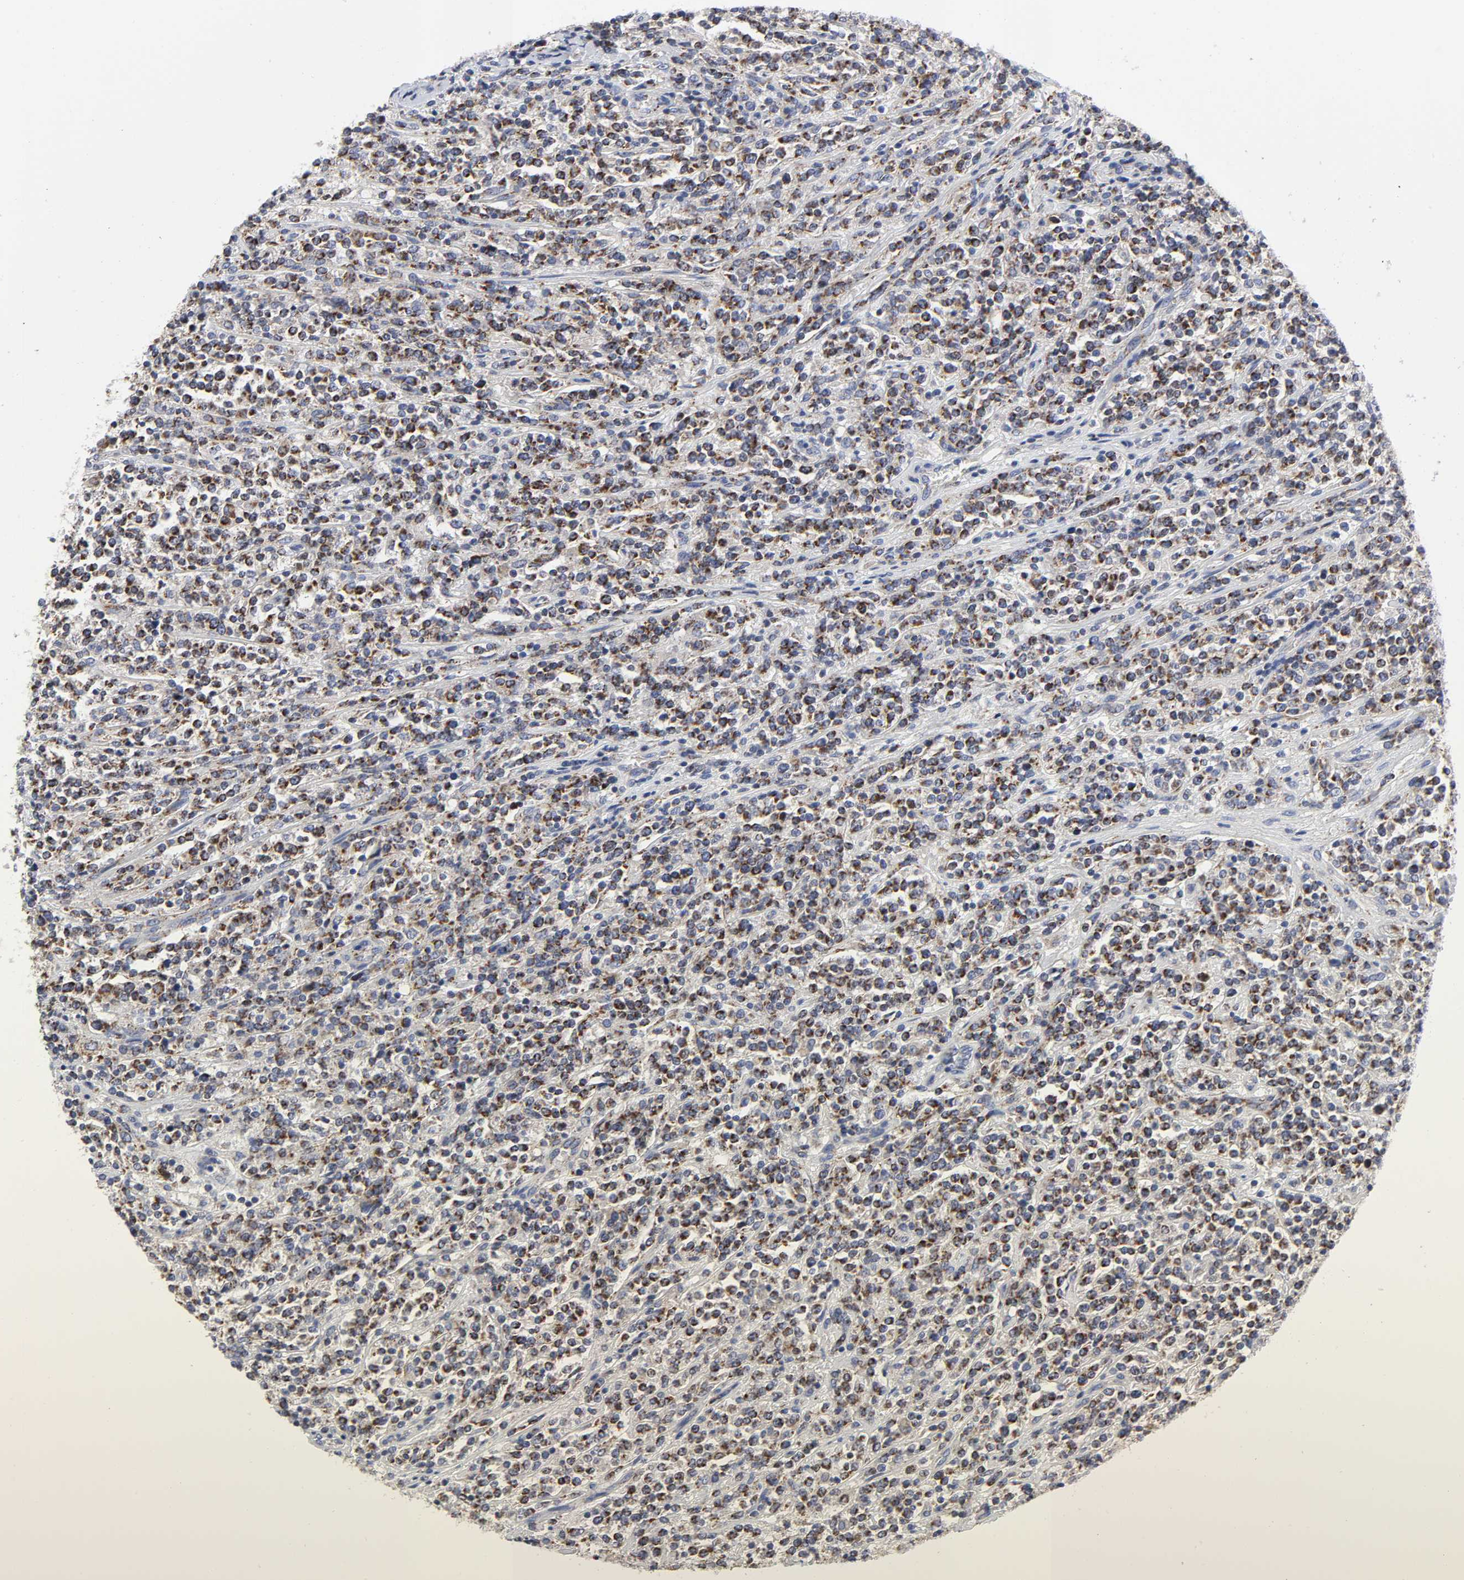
{"staining": {"intensity": "moderate", "quantity": ">75%", "location": "cytoplasmic/membranous"}, "tissue": "lymphoma", "cell_type": "Tumor cells", "image_type": "cancer", "snomed": [{"axis": "morphology", "description": "Malignant lymphoma, non-Hodgkin's type, High grade"}, {"axis": "topography", "description": "Soft tissue"}], "caption": "The photomicrograph reveals a brown stain indicating the presence of a protein in the cytoplasmic/membranous of tumor cells in high-grade malignant lymphoma, non-Hodgkin's type.", "gene": "AOPEP", "patient": {"sex": "male", "age": 18}}